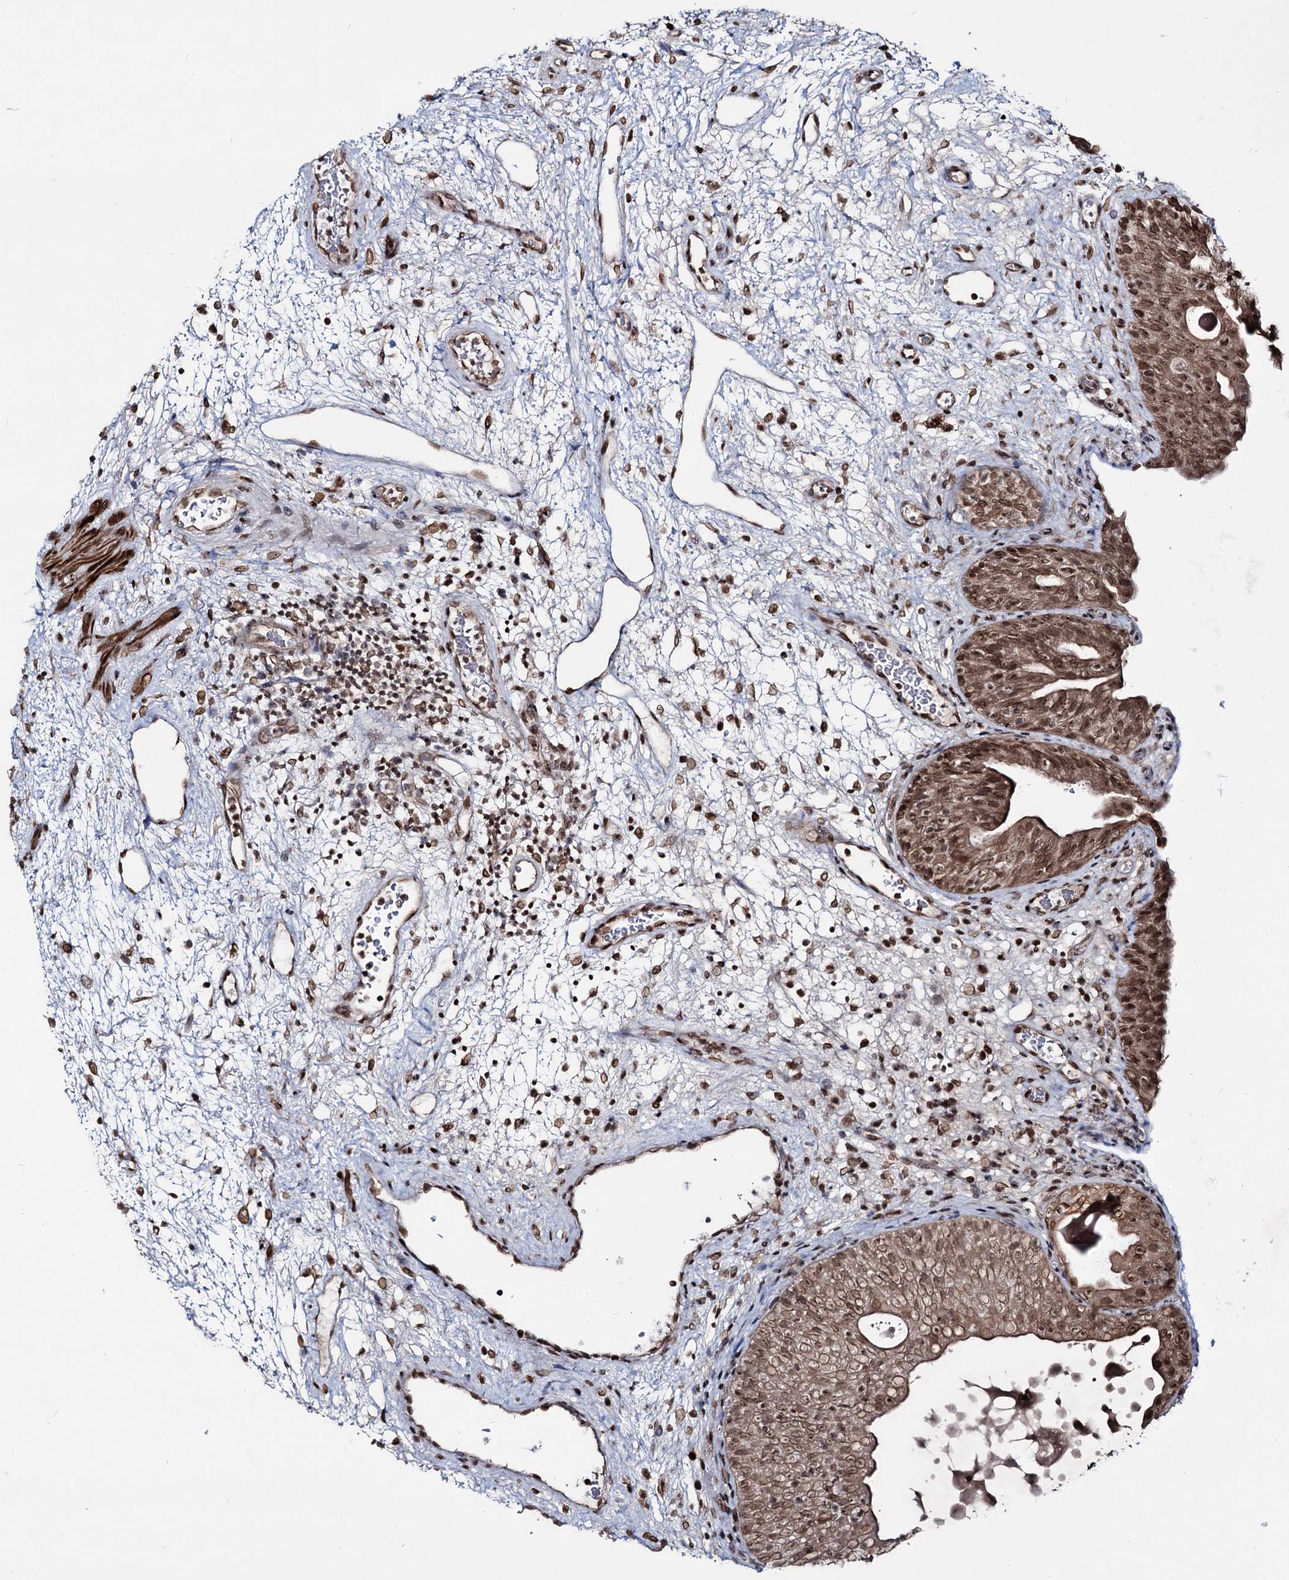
{"staining": {"intensity": "moderate", "quantity": ">75%", "location": "cytoplasmic/membranous,nuclear"}, "tissue": "urinary bladder", "cell_type": "Urothelial cells", "image_type": "normal", "snomed": [{"axis": "morphology", "description": "Normal tissue, NOS"}, {"axis": "topography", "description": "Urinary bladder"}], "caption": "Immunohistochemical staining of benign urinary bladder exhibits medium levels of moderate cytoplasmic/membranous,nuclear positivity in approximately >75% of urothelial cells. The staining was performed using DAB to visualize the protein expression in brown, while the nuclei were stained in blue with hematoxylin (Magnification: 20x).", "gene": "RNF6", "patient": {"sex": "male", "age": 71}}